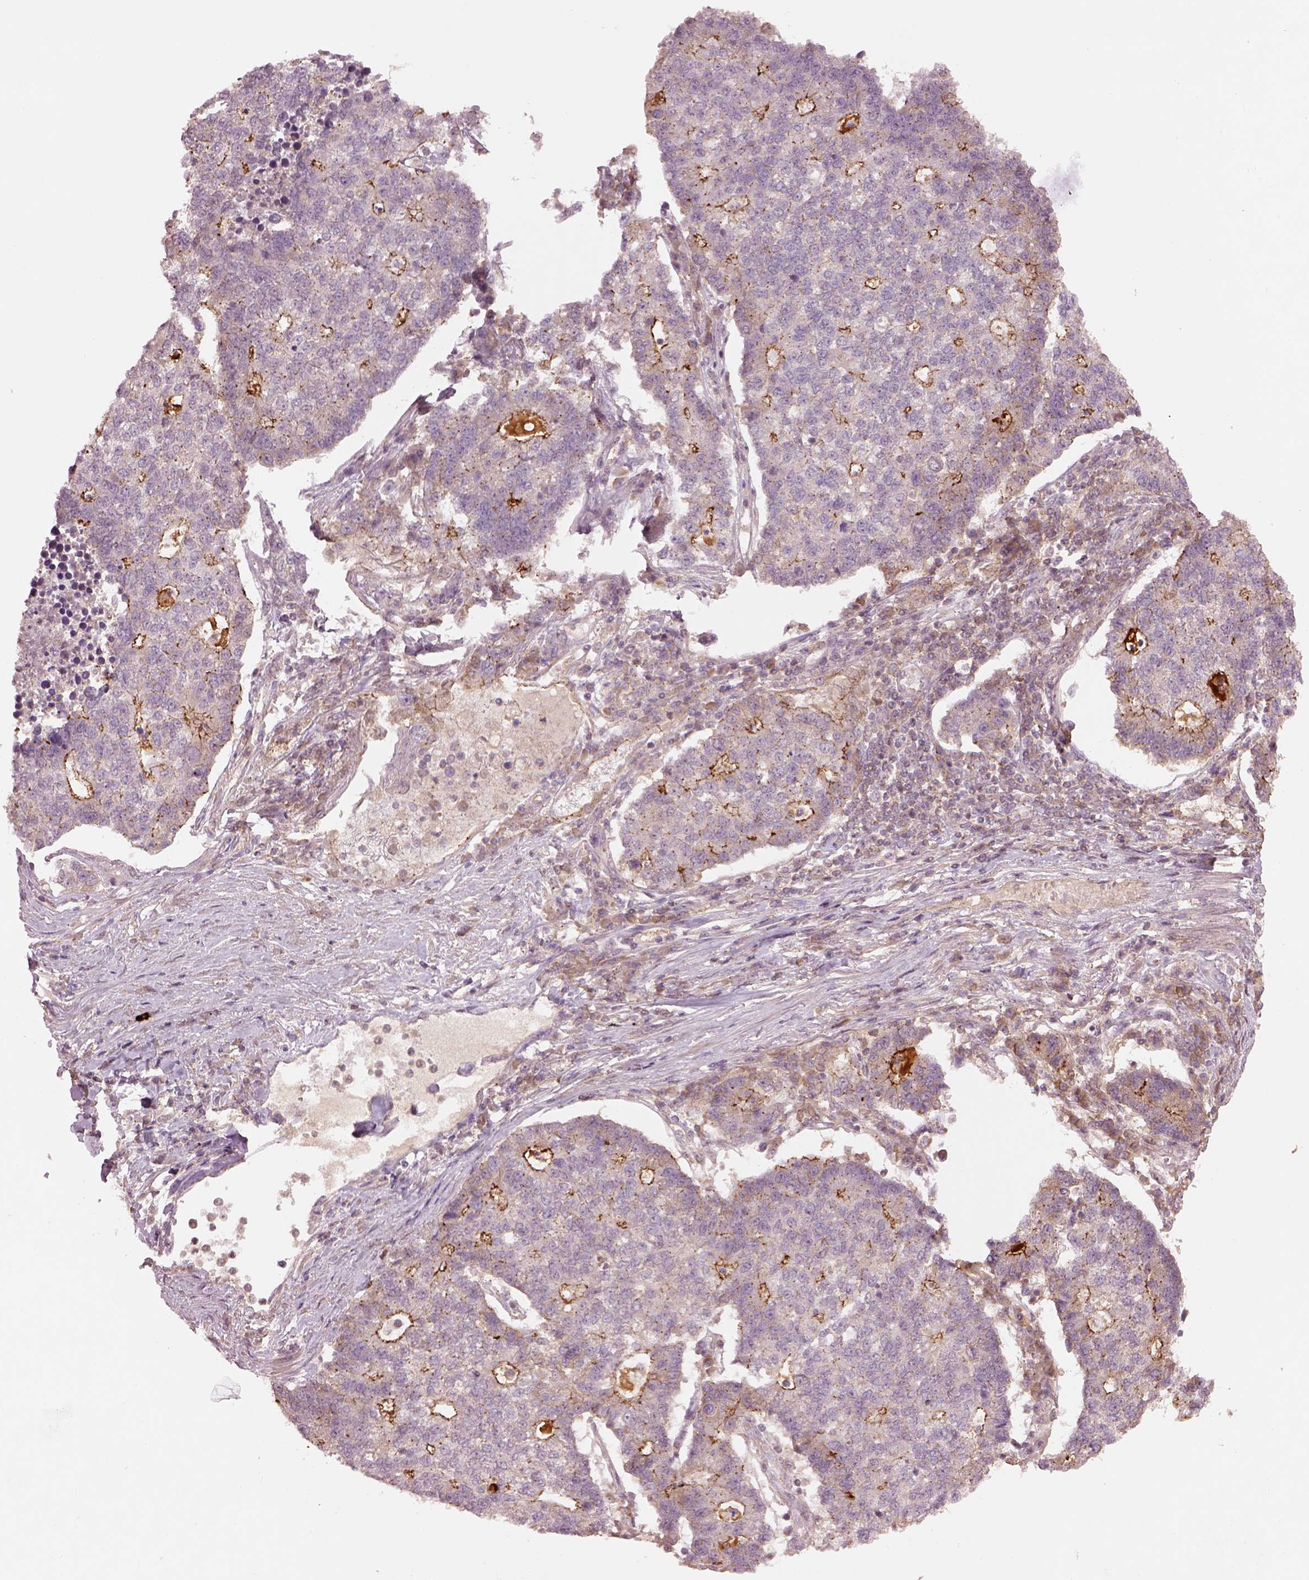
{"staining": {"intensity": "moderate", "quantity": "25%-75%", "location": "cytoplasmic/membranous"}, "tissue": "lung cancer", "cell_type": "Tumor cells", "image_type": "cancer", "snomed": [{"axis": "morphology", "description": "Adenocarcinoma, NOS"}, {"axis": "topography", "description": "Lung"}], "caption": "Protein expression analysis of human adenocarcinoma (lung) reveals moderate cytoplasmic/membranous expression in approximately 25%-75% of tumor cells.", "gene": "MTHFS", "patient": {"sex": "male", "age": 57}}